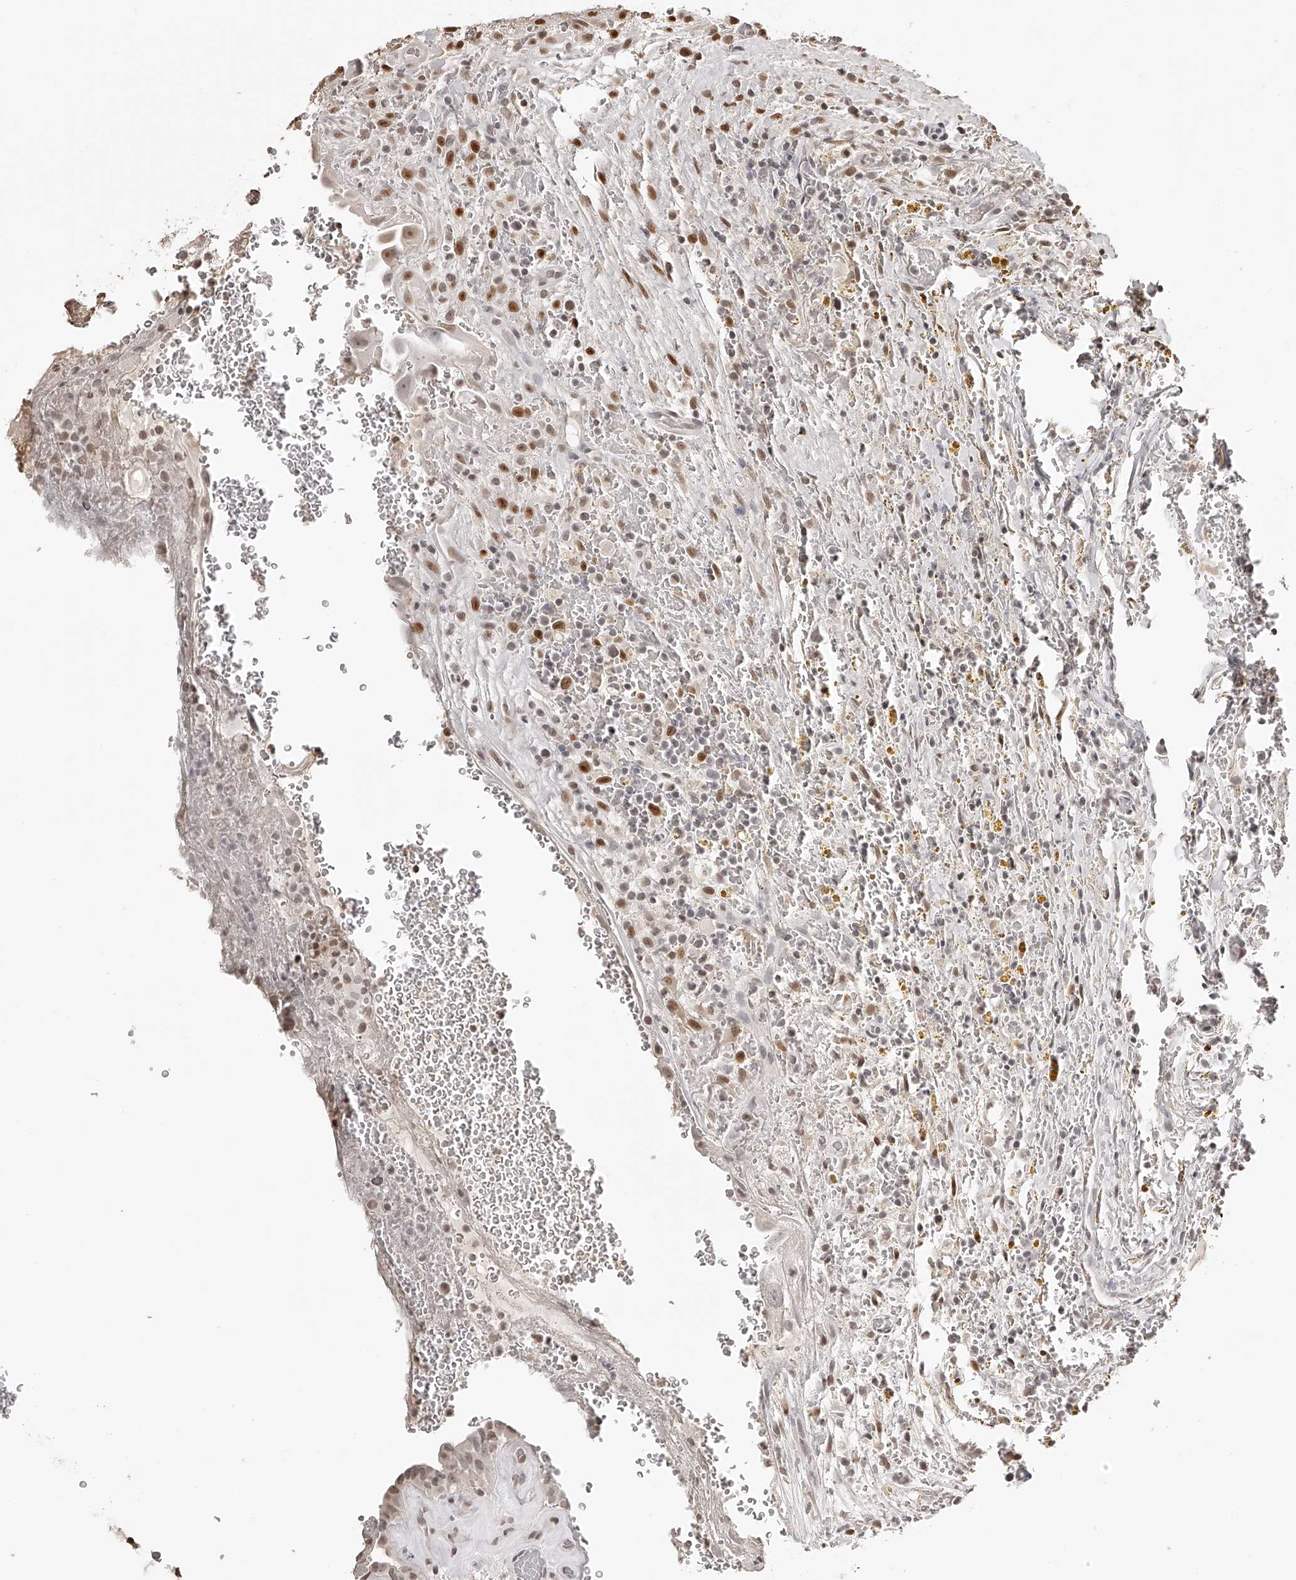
{"staining": {"intensity": "weak", "quantity": ">75%", "location": "nuclear"}, "tissue": "thyroid cancer", "cell_type": "Tumor cells", "image_type": "cancer", "snomed": [{"axis": "morphology", "description": "Papillary adenocarcinoma, NOS"}, {"axis": "topography", "description": "Thyroid gland"}], "caption": "IHC staining of thyroid cancer, which demonstrates low levels of weak nuclear staining in approximately >75% of tumor cells indicating weak nuclear protein positivity. The staining was performed using DAB (brown) for protein detection and nuclei were counterstained in hematoxylin (blue).", "gene": "ZNF503", "patient": {"sex": "male", "age": 77}}